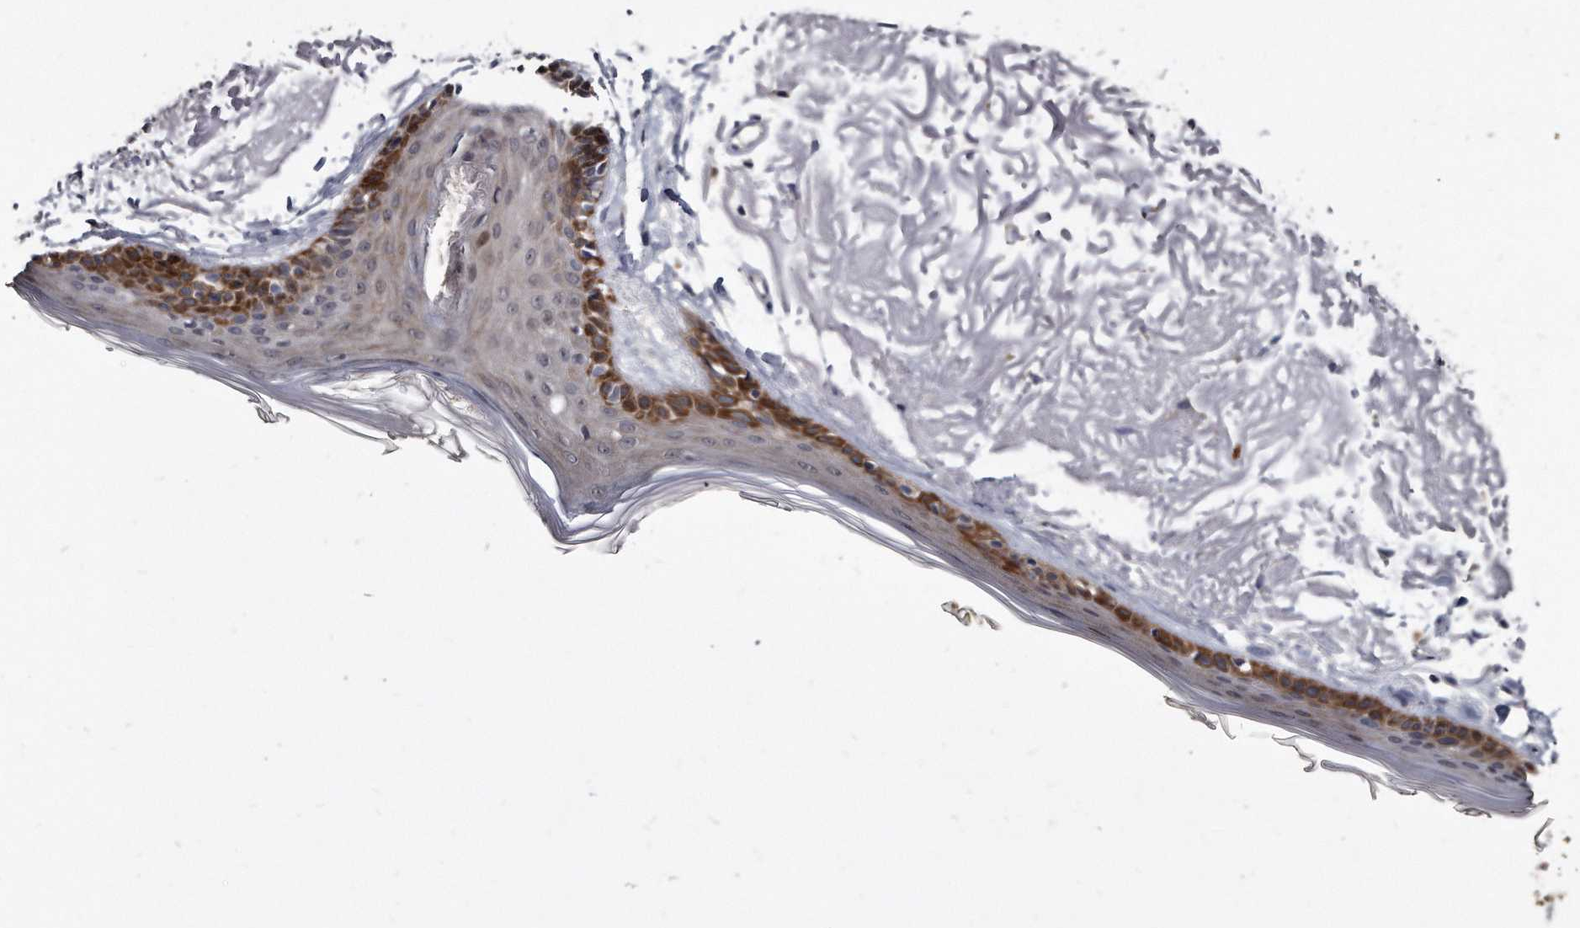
{"staining": {"intensity": "negative", "quantity": "none", "location": "none"}, "tissue": "skin", "cell_type": "Fibroblasts", "image_type": "normal", "snomed": [{"axis": "morphology", "description": "Normal tissue, NOS"}, {"axis": "topography", "description": "Skin"}, {"axis": "topography", "description": "Skeletal muscle"}], "caption": "An IHC photomicrograph of unremarkable skin is shown. There is no staining in fibroblasts of skin.", "gene": "KLHDC3", "patient": {"sex": "male", "age": 83}}